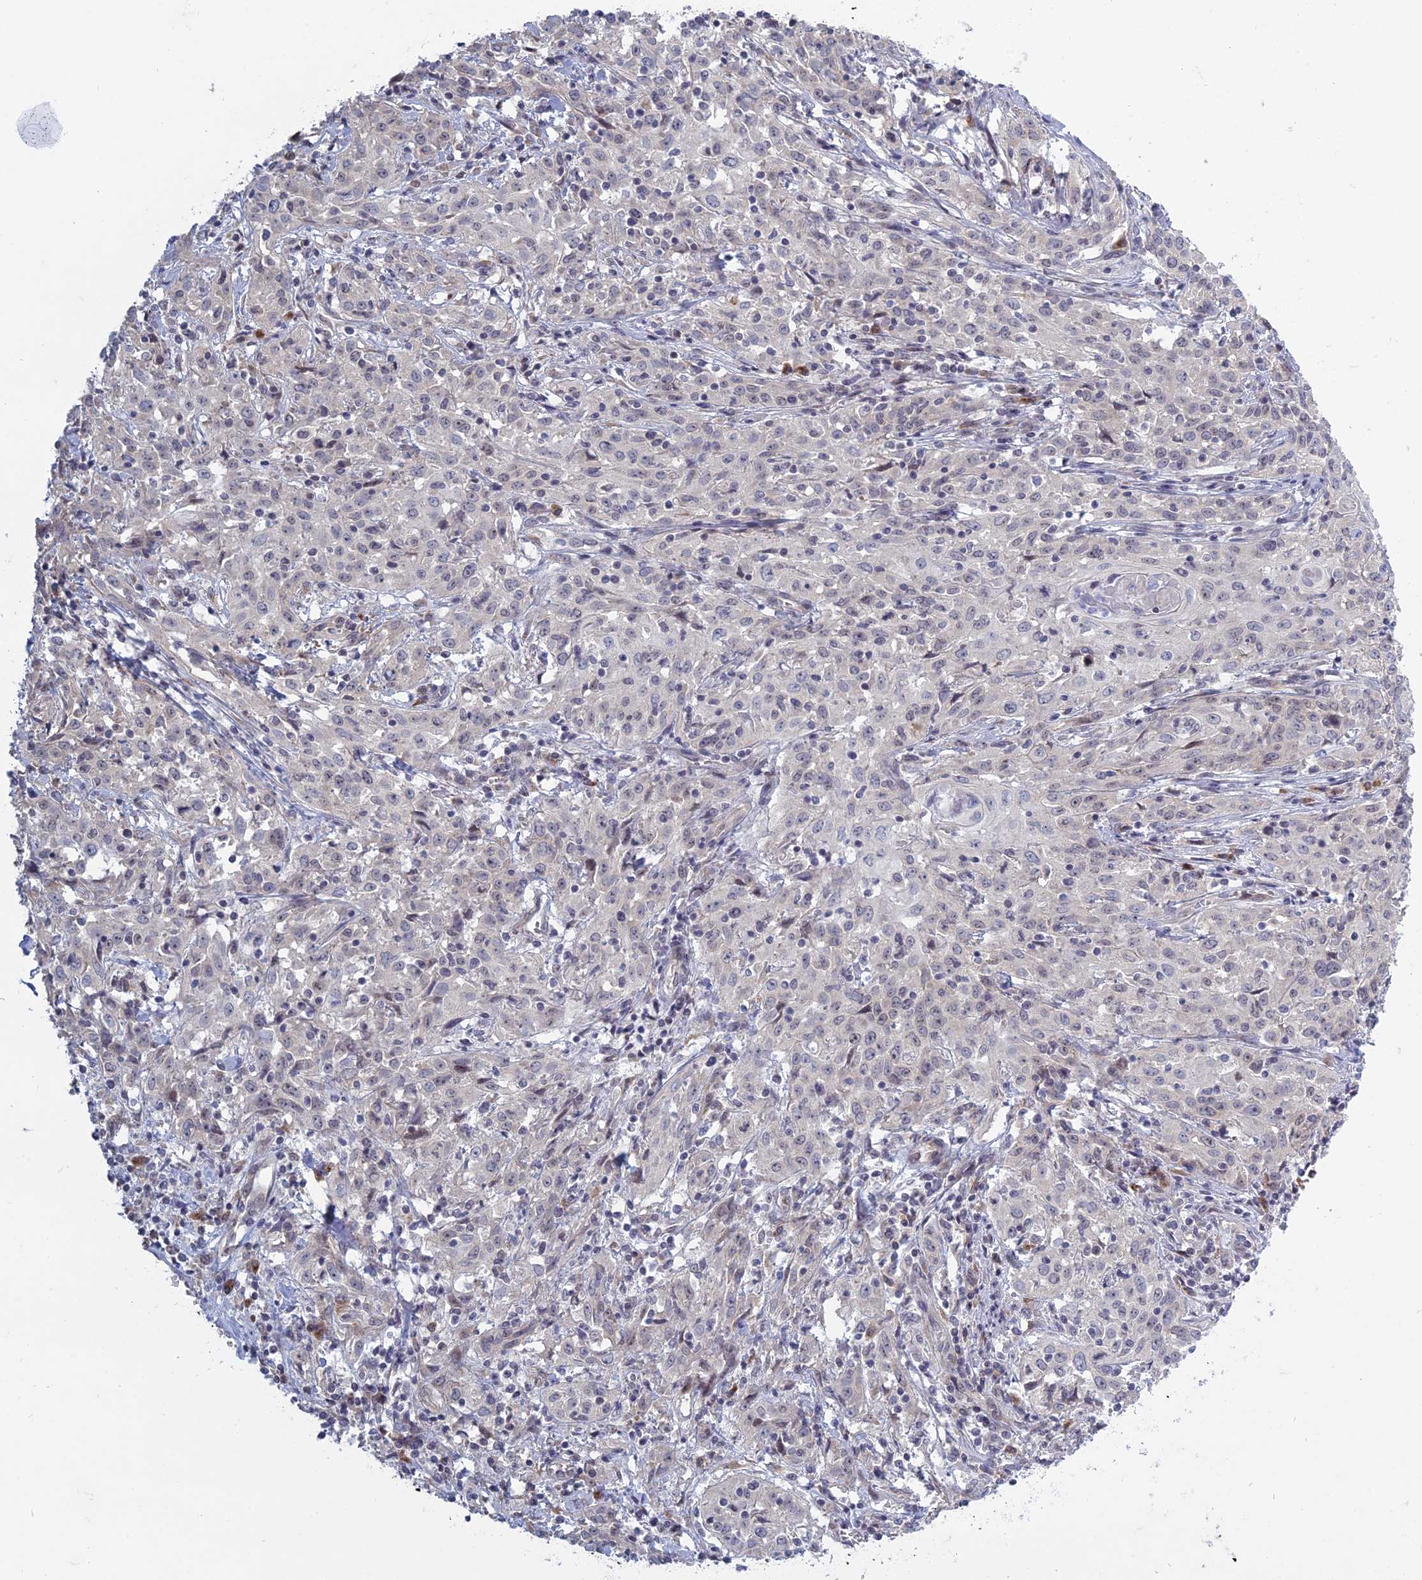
{"staining": {"intensity": "negative", "quantity": "none", "location": "none"}, "tissue": "cervical cancer", "cell_type": "Tumor cells", "image_type": "cancer", "snomed": [{"axis": "morphology", "description": "Squamous cell carcinoma, NOS"}, {"axis": "topography", "description": "Cervix"}], "caption": "High magnification brightfield microscopy of cervical squamous cell carcinoma stained with DAB (3,3'-diaminobenzidine) (brown) and counterstained with hematoxylin (blue): tumor cells show no significant positivity. (DAB immunohistochemistry (IHC) with hematoxylin counter stain).", "gene": "RPS19BP1", "patient": {"sex": "female", "age": 57}}